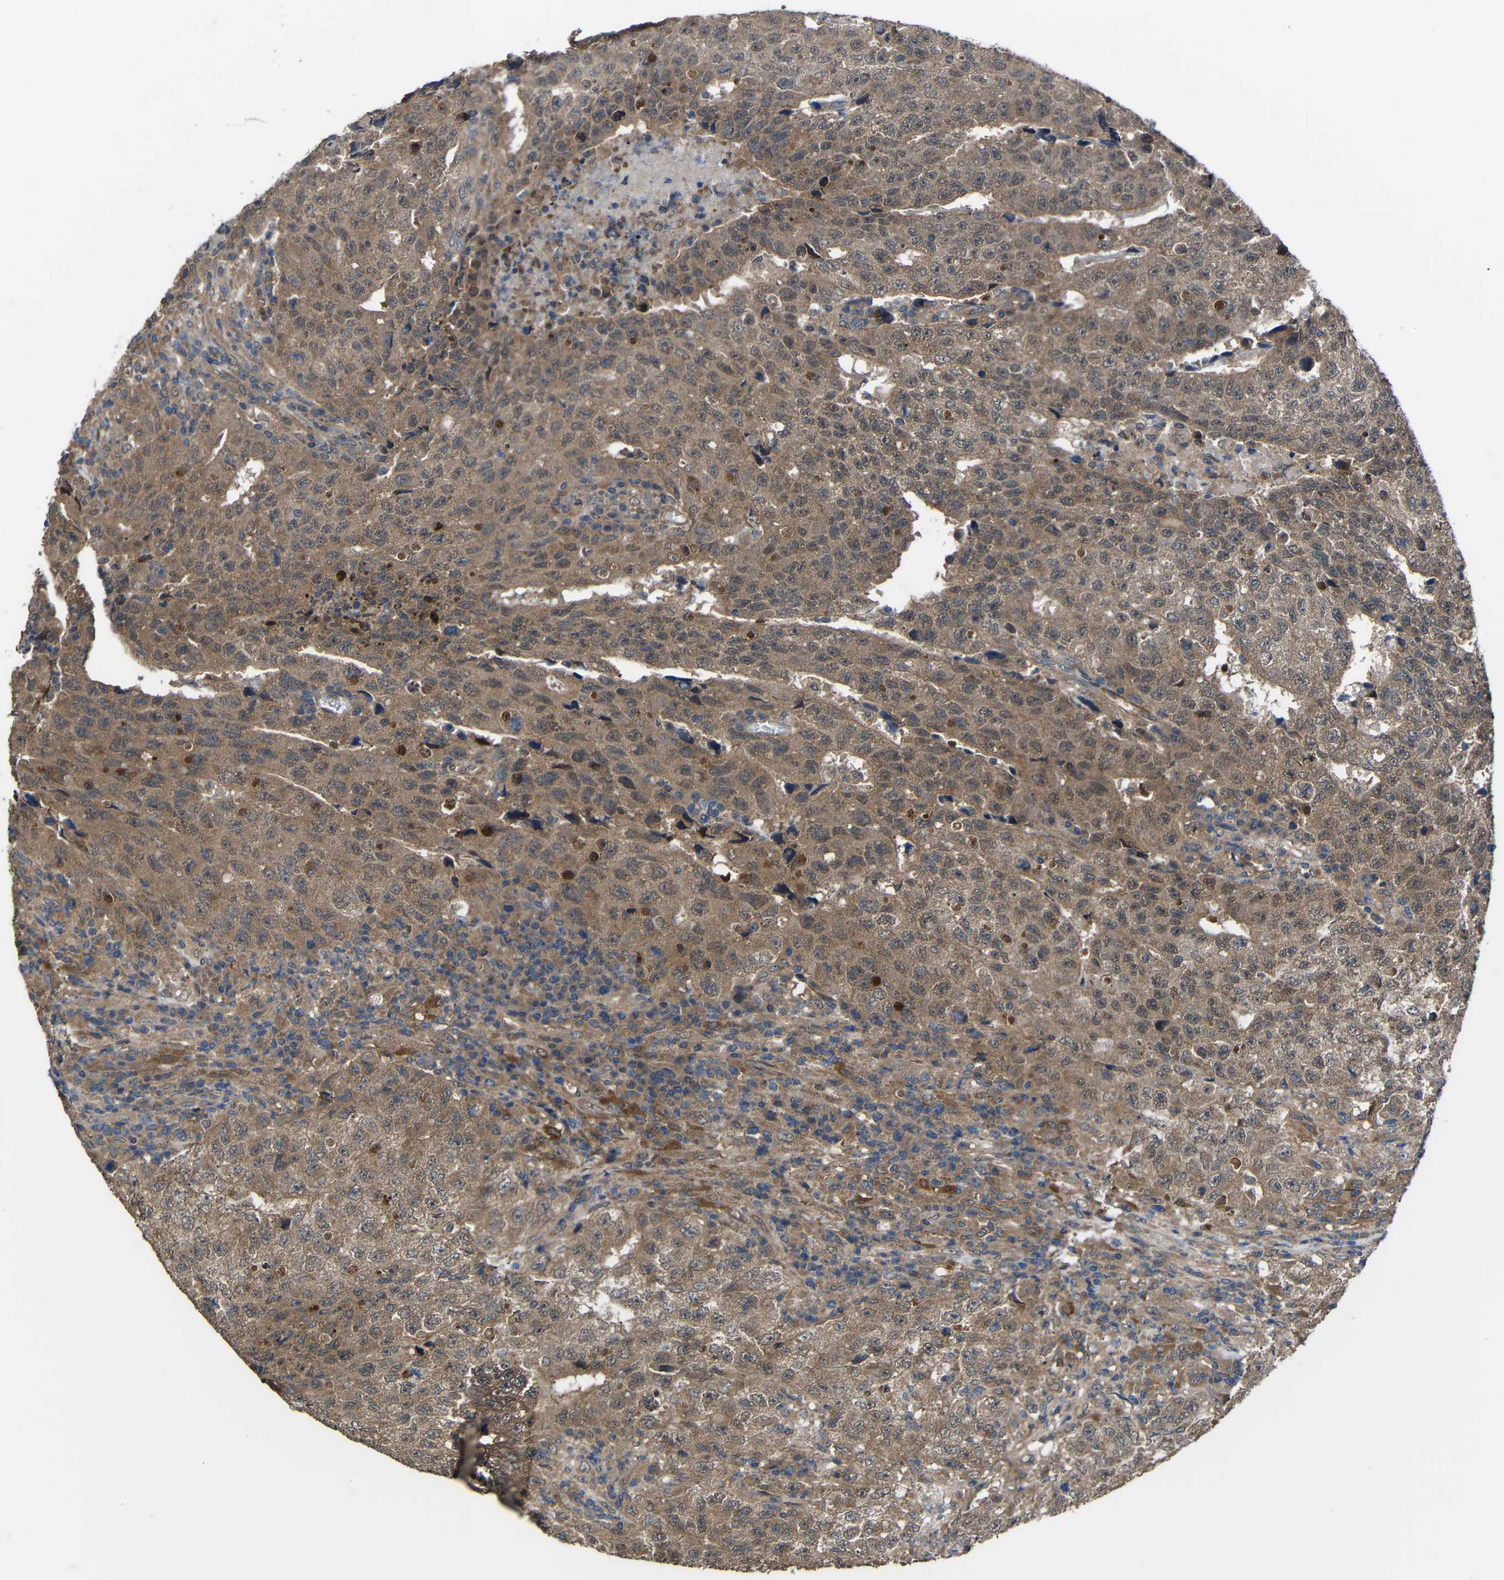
{"staining": {"intensity": "moderate", "quantity": ">75%", "location": "cytoplasmic/membranous"}, "tissue": "testis cancer", "cell_type": "Tumor cells", "image_type": "cancer", "snomed": [{"axis": "morphology", "description": "Necrosis, NOS"}, {"axis": "morphology", "description": "Carcinoma, Embryonal, NOS"}, {"axis": "topography", "description": "Testis"}], "caption": "Human testis cancer stained for a protein (brown) displays moderate cytoplasmic/membranous positive positivity in about >75% of tumor cells.", "gene": "CHST9", "patient": {"sex": "male", "age": 19}}